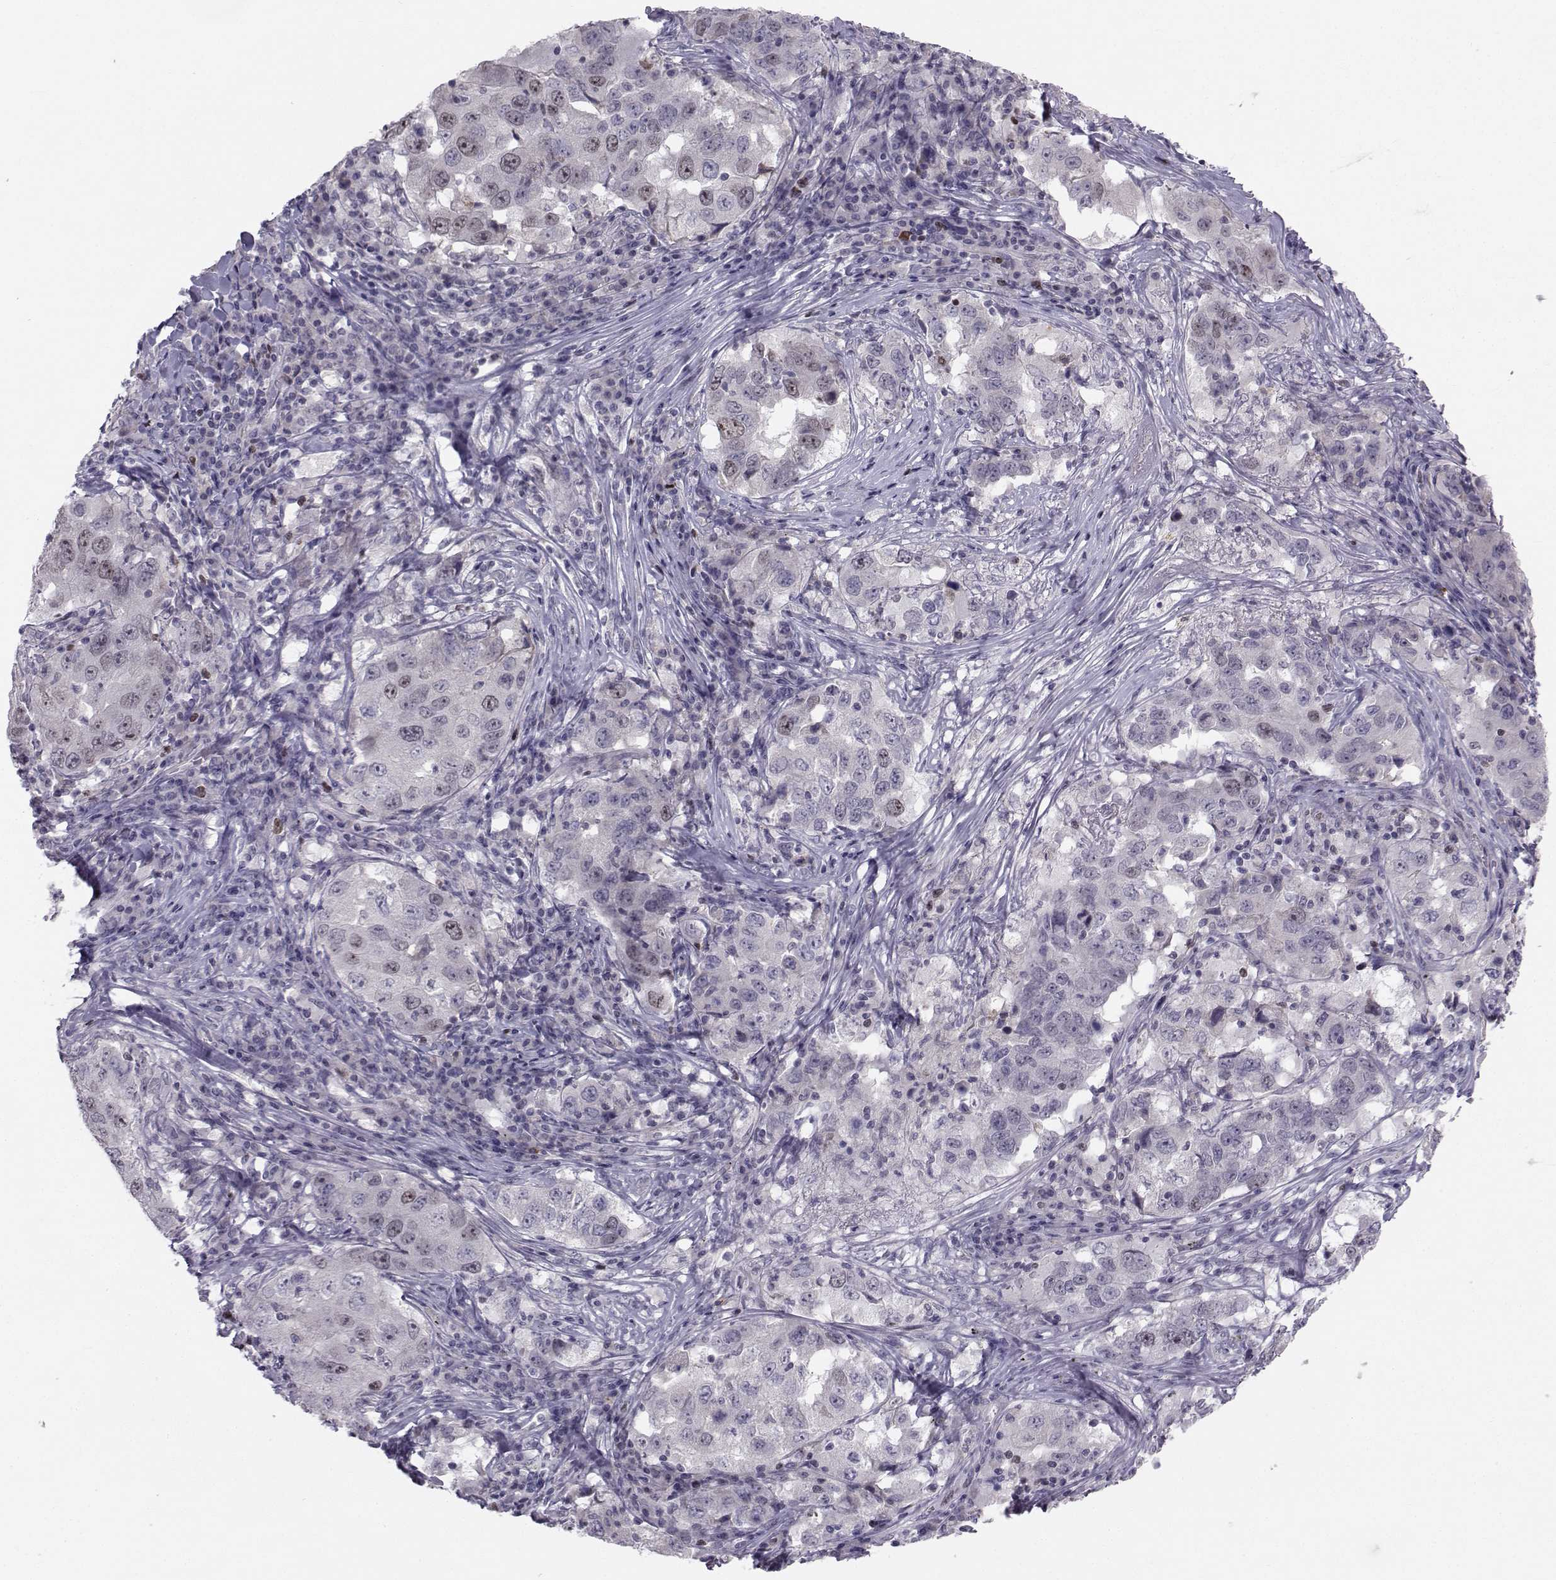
{"staining": {"intensity": "negative", "quantity": "none", "location": "none"}, "tissue": "lung cancer", "cell_type": "Tumor cells", "image_type": "cancer", "snomed": [{"axis": "morphology", "description": "Adenocarcinoma, NOS"}, {"axis": "topography", "description": "Lung"}], "caption": "Immunohistochemistry histopathology image of adenocarcinoma (lung) stained for a protein (brown), which displays no expression in tumor cells.", "gene": "LRP8", "patient": {"sex": "male", "age": 73}}